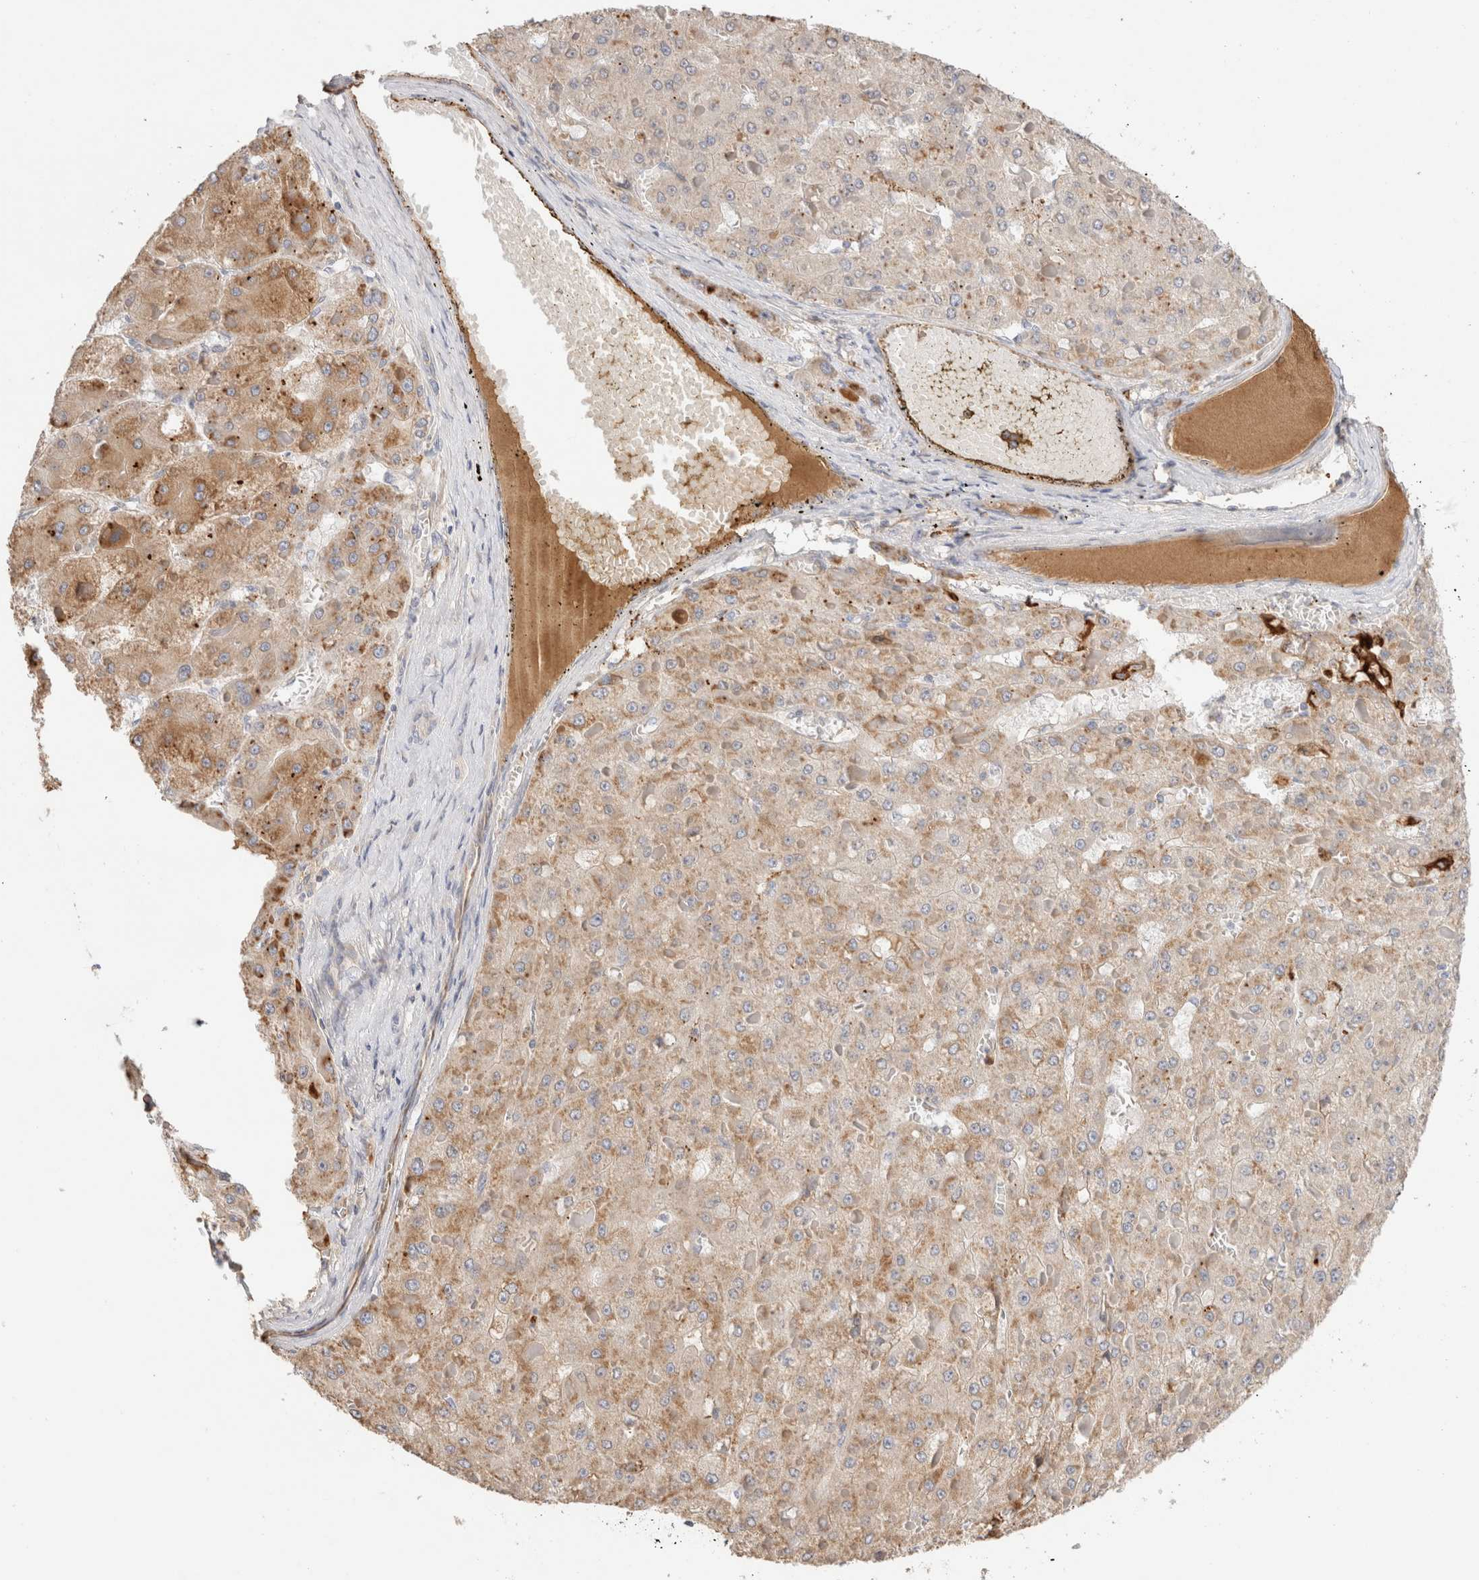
{"staining": {"intensity": "moderate", "quantity": ">75%", "location": "cytoplasmic/membranous"}, "tissue": "liver cancer", "cell_type": "Tumor cells", "image_type": "cancer", "snomed": [{"axis": "morphology", "description": "Carcinoma, Hepatocellular, NOS"}, {"axis": "topography", "description": "Liver"}], "caption": "Human hepatocellular carcinoma (liver) stained with a protein marker exhibits moderate staining in tumor cells.", "gene": "PROS1", "patient": {"sex": "female", "age": 73}}